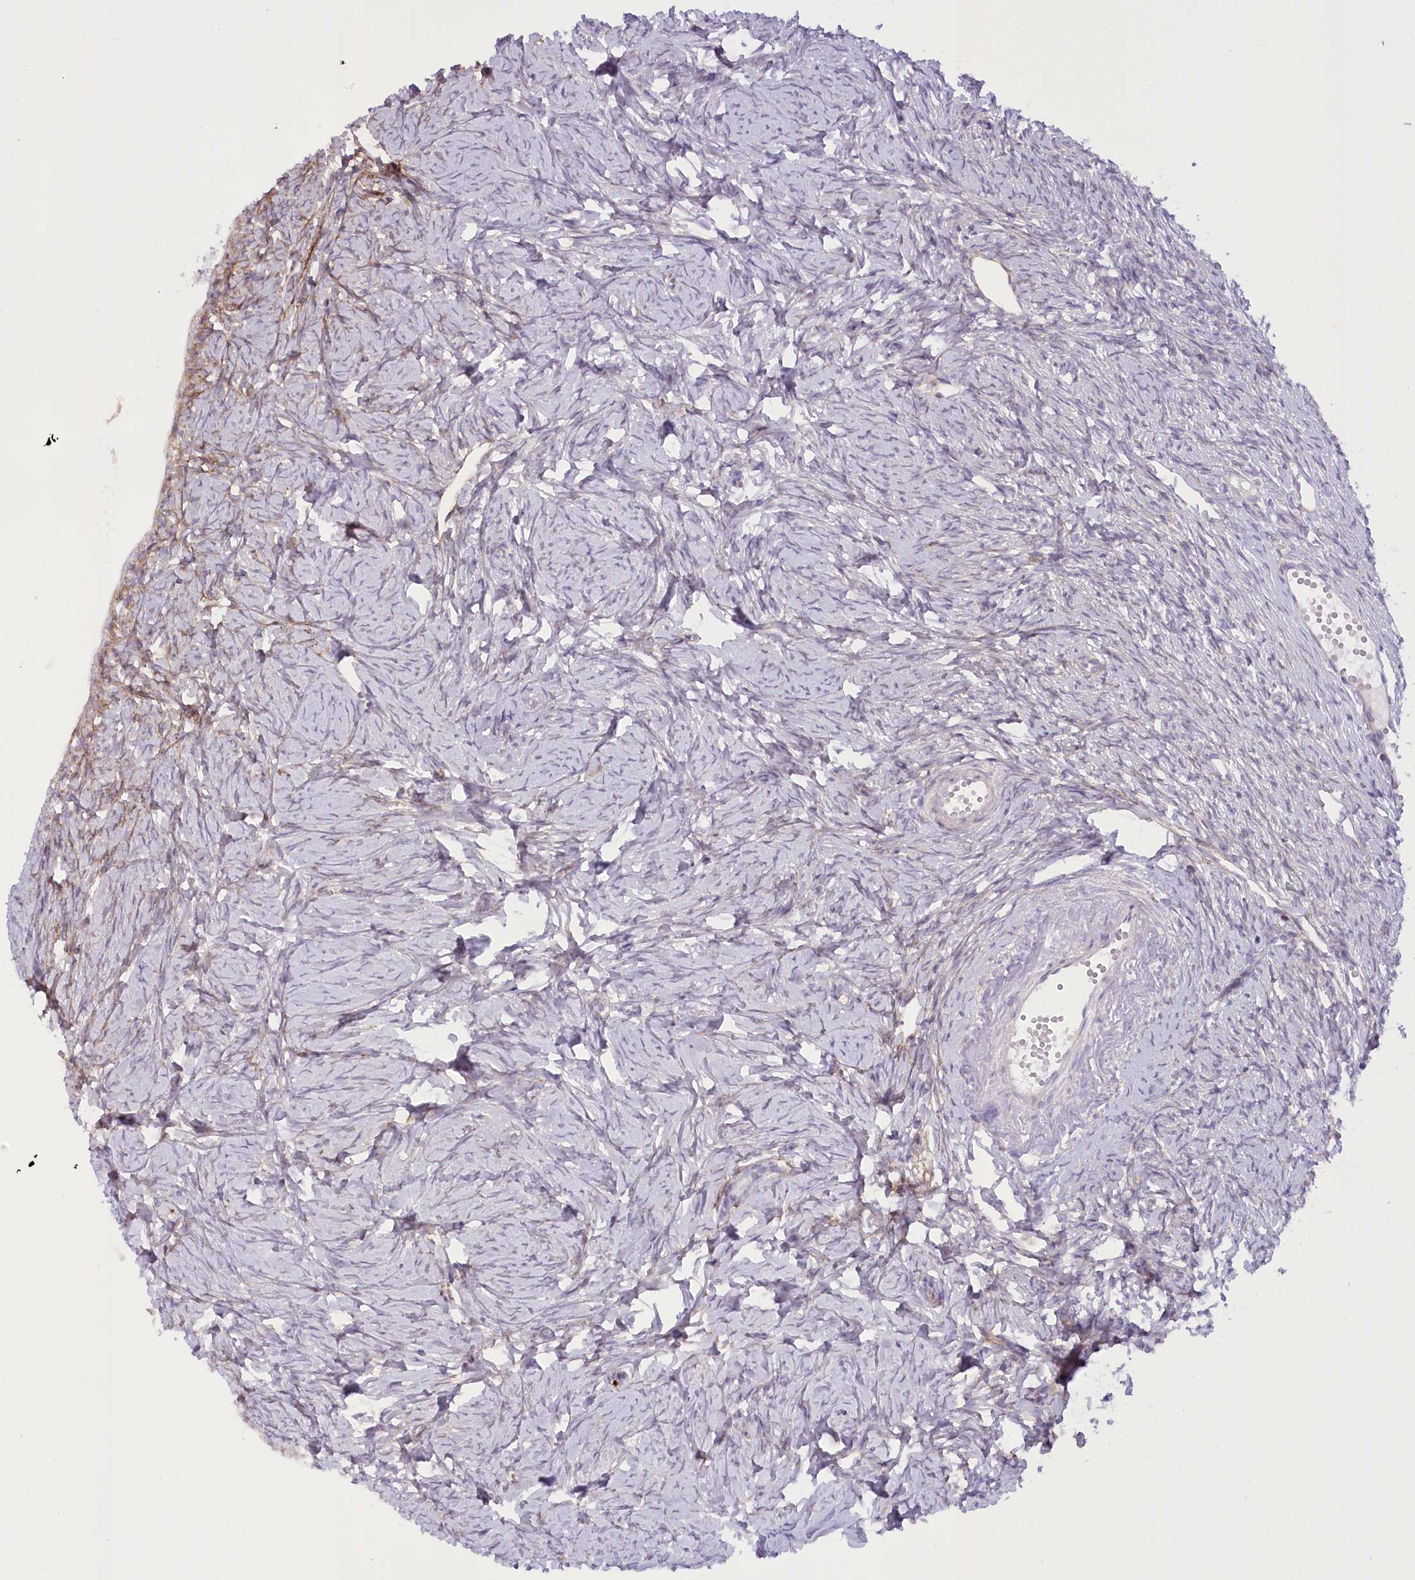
{"staining": {"intensity": "weak", "quantity": "<25%", "location": "cytoplasmic/membranous"}, "tissue": "ovary", "cell_type": "Ovarian stroma cells", "image_type": "normal", "snomed": [{"axis": "morphology", "description": "Normal tissue, NOS"}, {"axis": "topography", "description": "Ovary"}], "caption": "High power microscopy photomicrograph of an immunohistochemistry (IHC) micrograph of unremarkable ovary, revealing no significant staining in ovarian stroma cells.", "gene": "NCKAP5", "patient": {"sex": "female", "age": 51}}